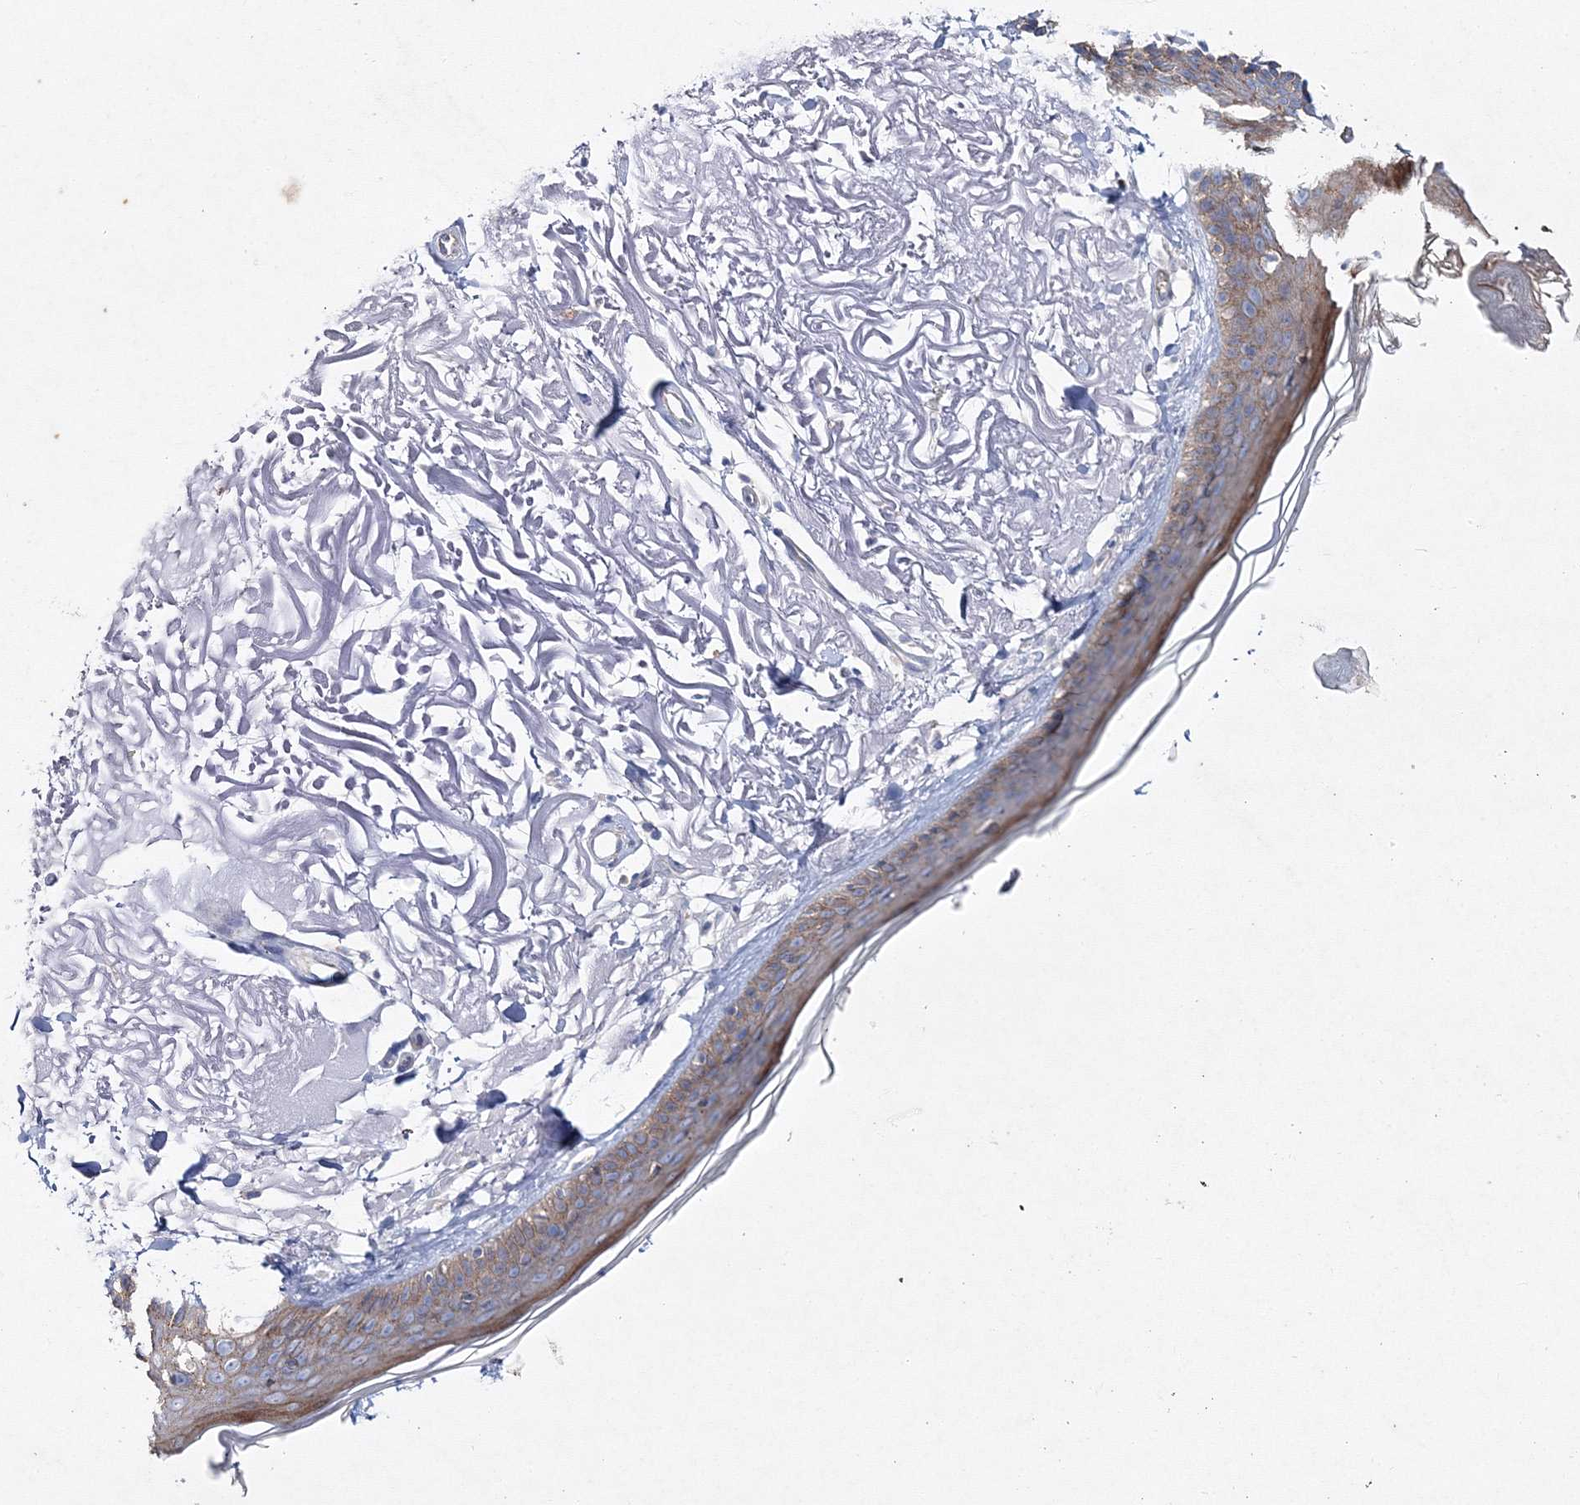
{"staining": {"intensity": "negative", "quantity": "none", "location": "none"}, "tissue": "skin", "cell_type": "Fibroblasts", "image_type": "normal", "snomed": [{"axis": "morphology", "description": "Normal tissue, NOS"}, {"axis": "topography", "description": "Skin"}, {"axis": "topography", "description": "Skeletal muscle"}], "caption": "Skin stained for a protein using immunohistochemistry exhibits no expression fibroblasts.", "gene": "NAA40", "patient": {"sex": "male", "age": 83}}